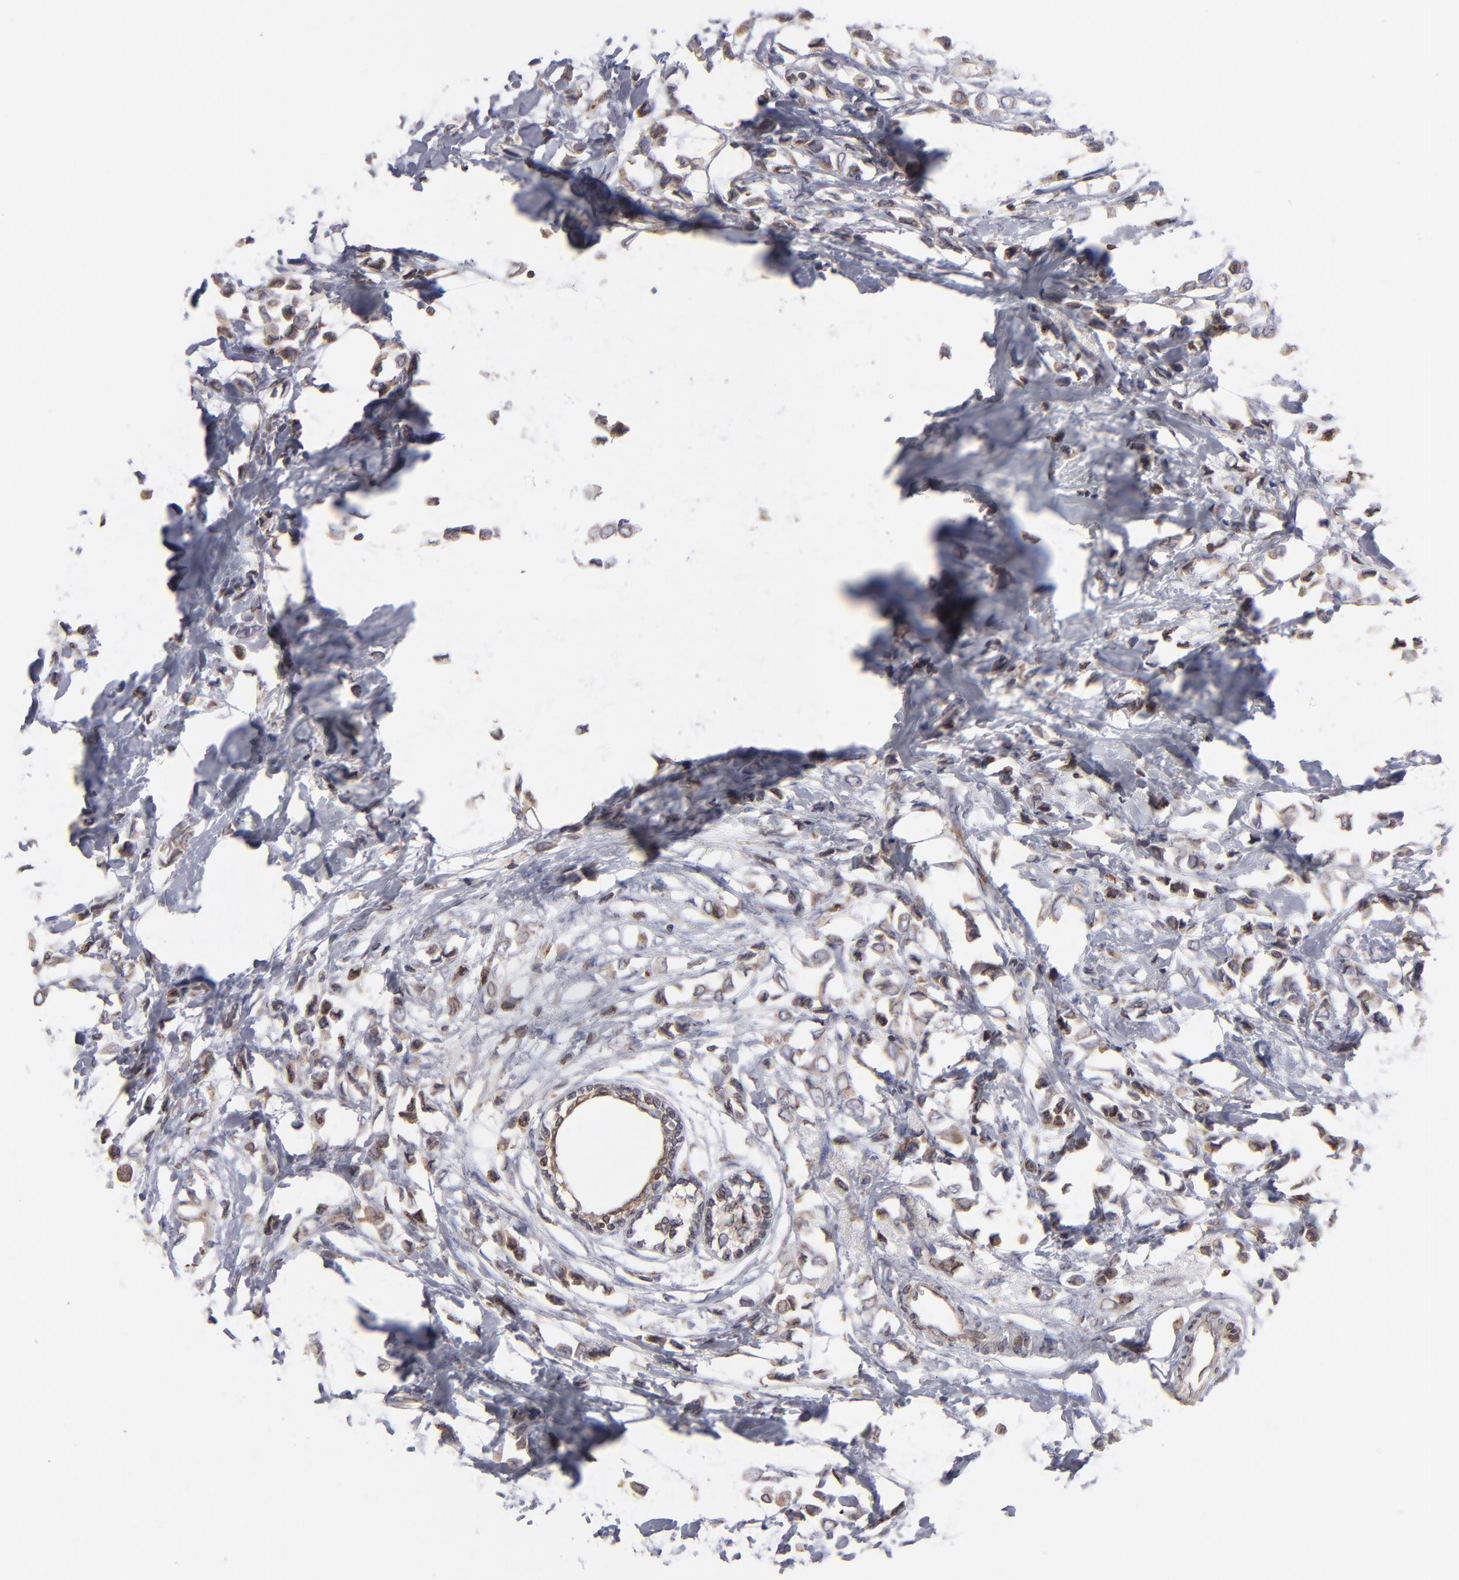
{"staining": {"intensity": "moderate", "quantity": ">75%", "location": "cytoplasmic/membranous"}, "tissue": "breast cancer", "cell_type": "Tumor cells", "image_type": "cancer", "snomed": [{"axis": "morphology", "description": "Lobular carcinoma"}, {"axis": "topography", "description": "Breast"}], "caption": "Breast cancer (lobular carcinoma) stained with immunohistochemistry demonstrates moderate cytoplasmic/membranous staining in approximately >75% of tumor cells.", "gene": "TMX1", "patient": {"sex": "female", "age": 51}}